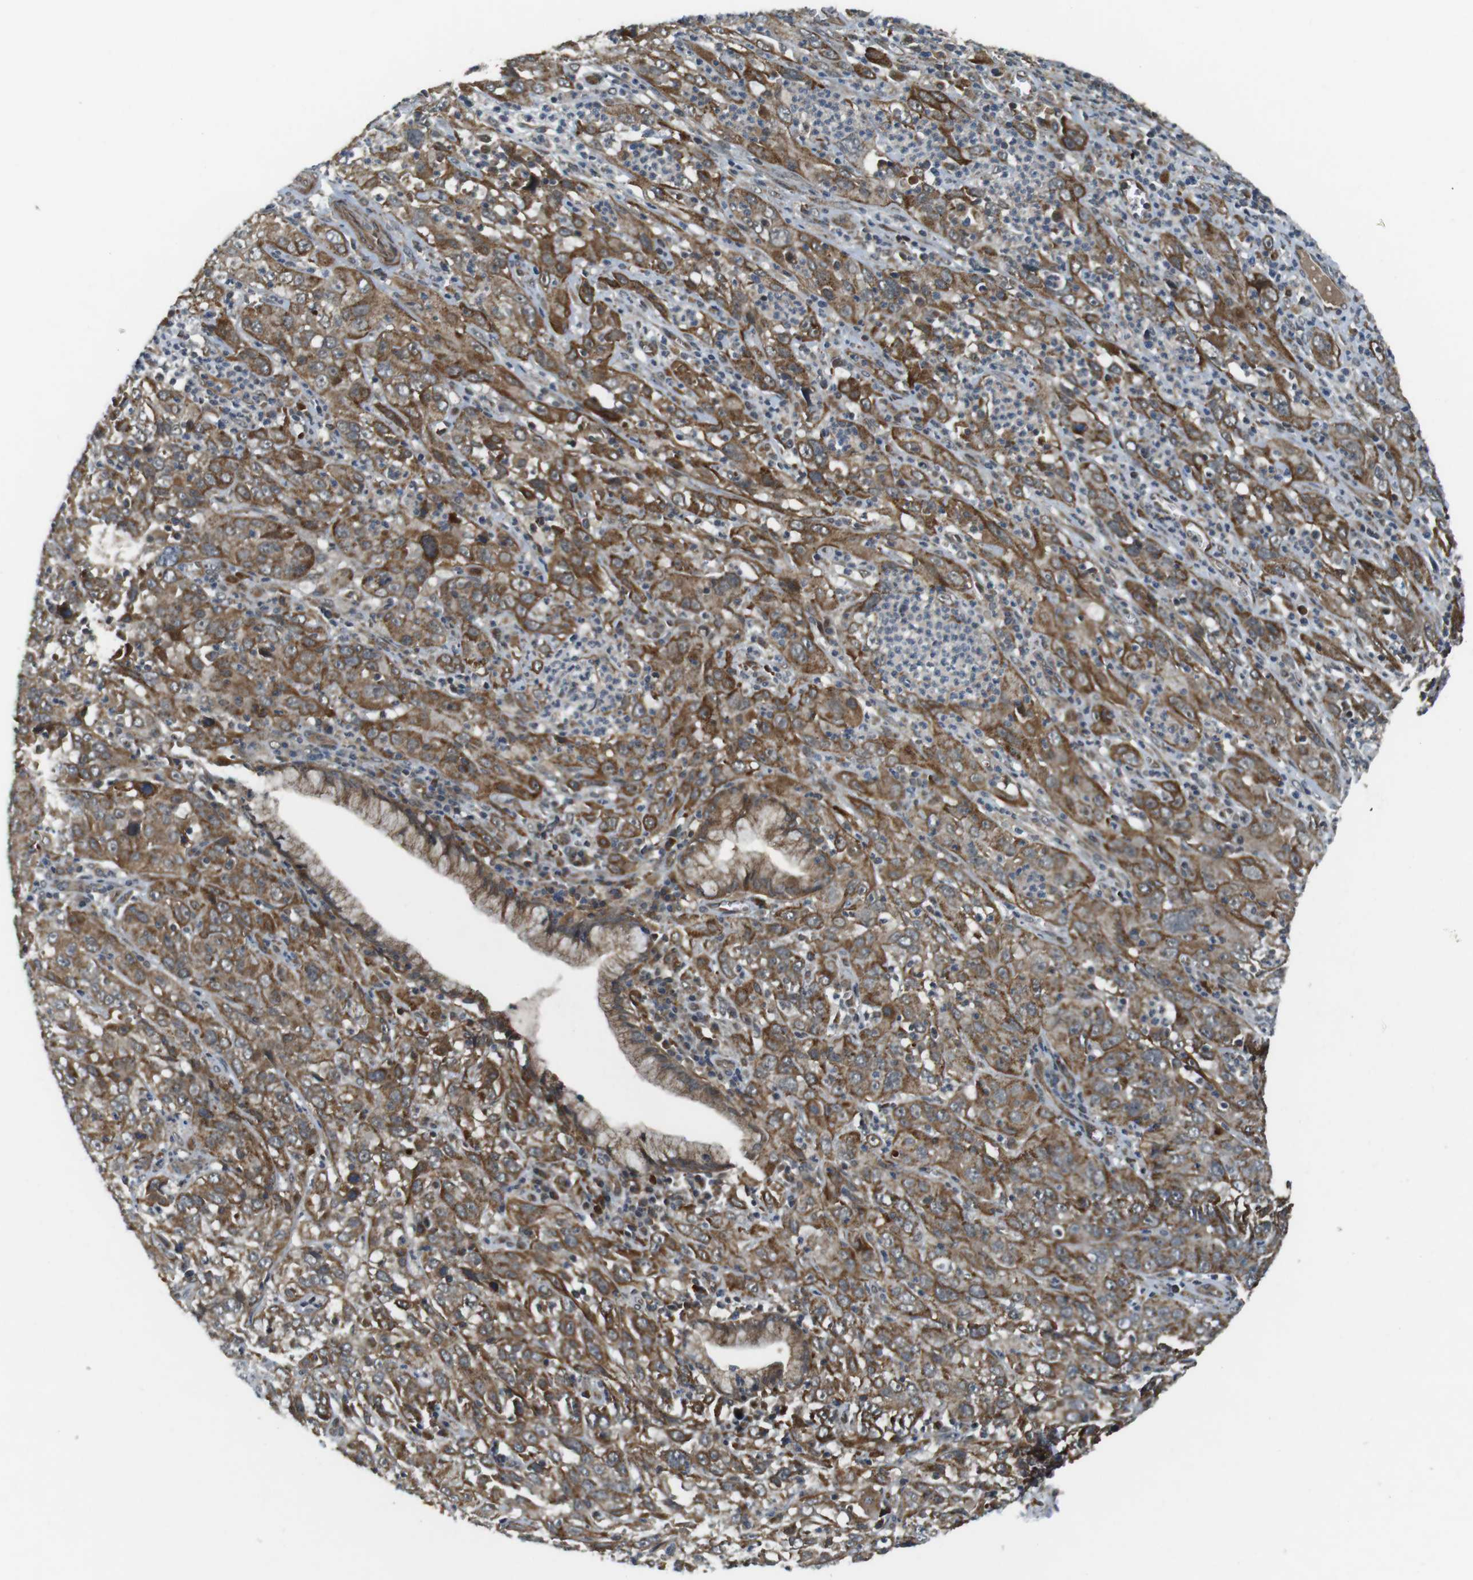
{"staining": {"intensity": "moderate", "quantity": ">75%", "location": "cytoplasmic/membranous"}, "tissue": "cervical cancer", "cell_type": "Tumor cells", "image_type": "cancer", "snomed": [{"axis": "morphology", "description": "Squamous cell carcinoma, NOS"}, {"axis": "topography", "description": "Cervix"}], "caption": "This histopathology image shows immunohistochemistry (IHC) staining of human squamous cell carcinoma (cervical), with medium moderate cytoplasmic/membranous positivity in approximately >75% of tumor cells.", "gene": "IFFO2", "patient": {"sex": "female", "age": 32}}